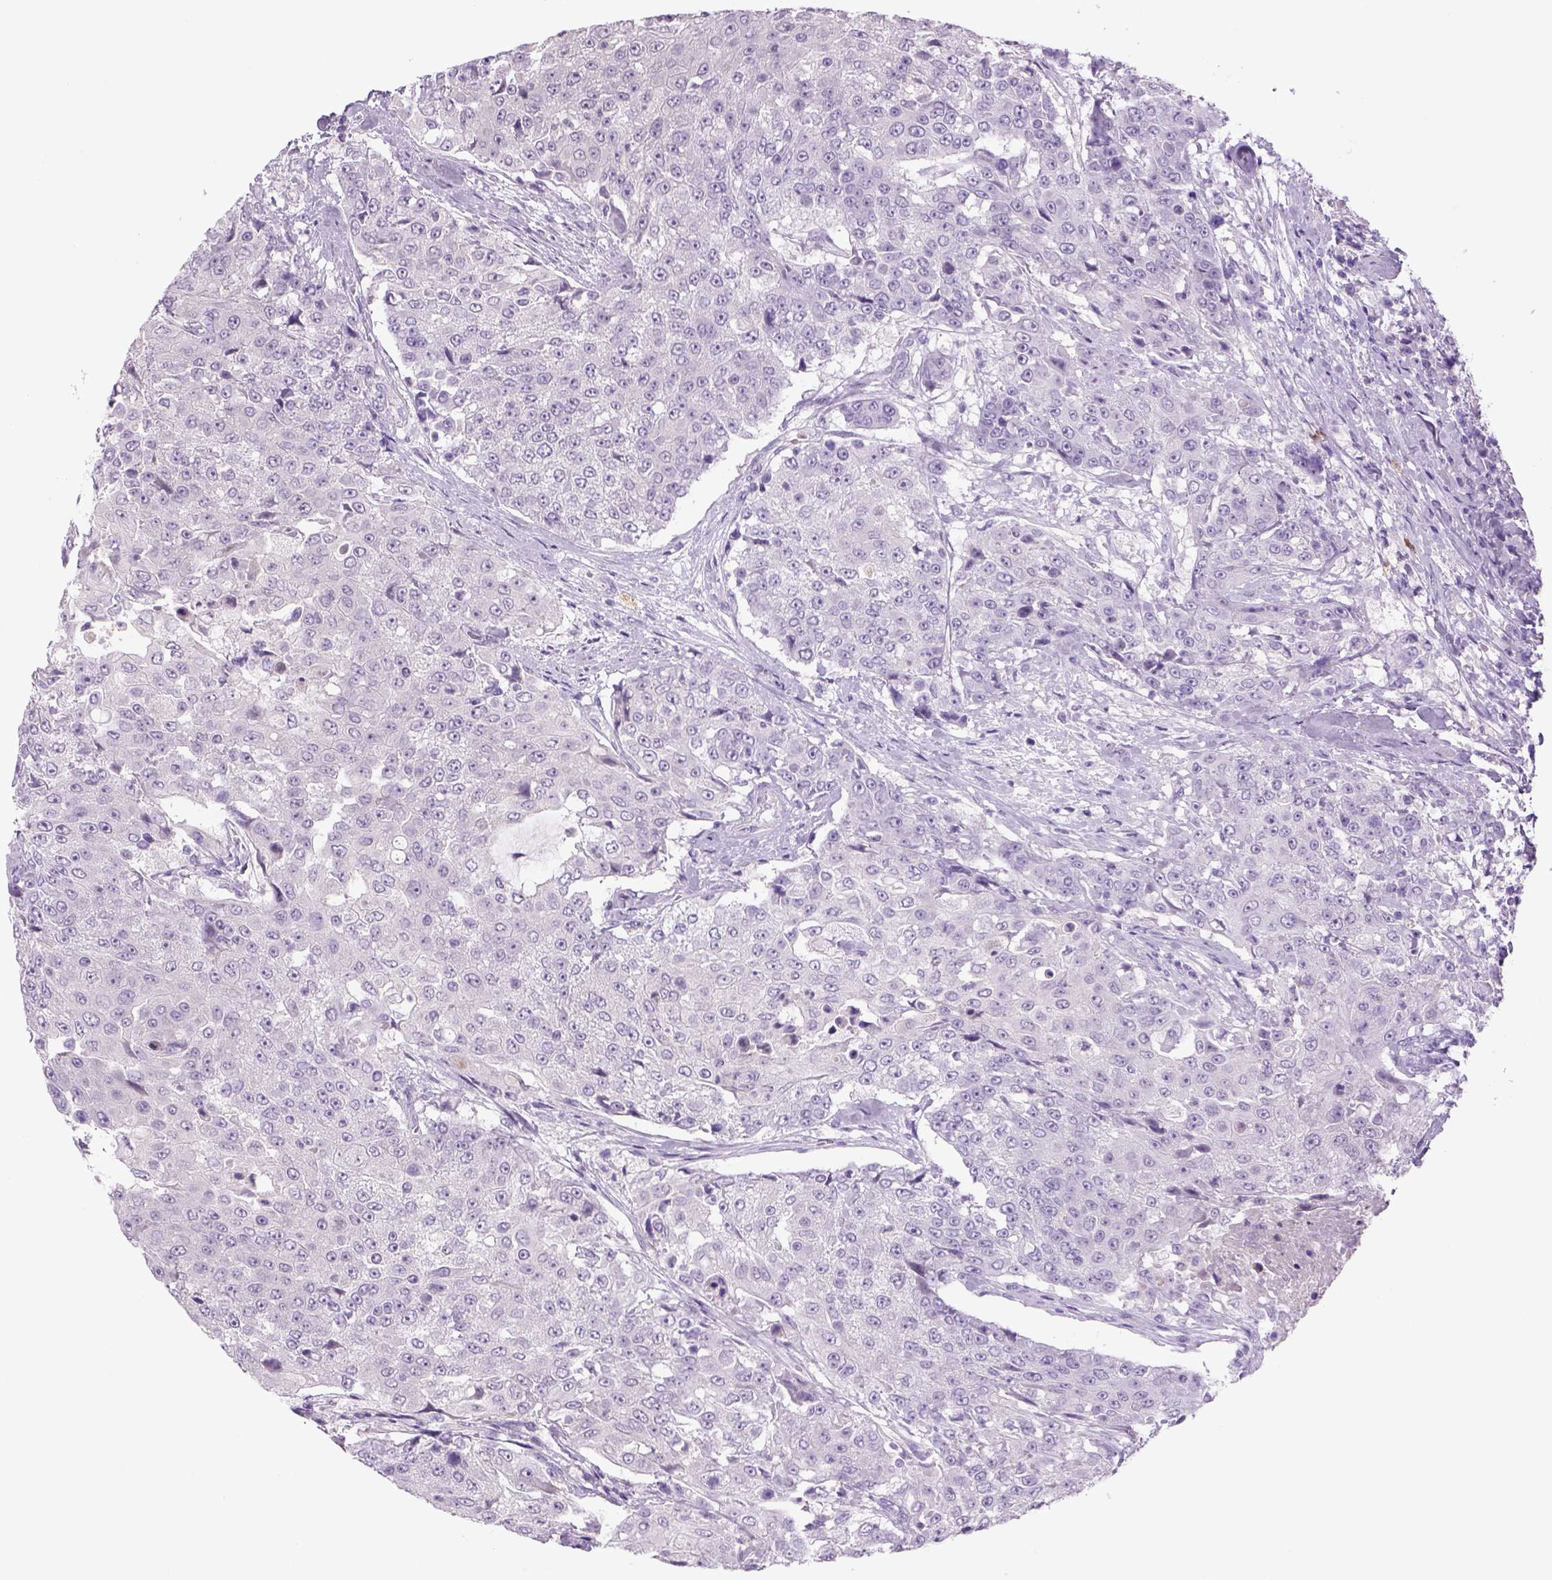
{"staining": {"intensity": "negative", "quantity": "none", "location": "none"}, "tissue": "urothelial cancer", "cell_type": "Tumor cells", "image_type": "cancer", "snomed": [{"axis": "morphology", "description": "Urothelial carcinoma, High grade"}, {"axis": "topography", "description": "Urinary bladder"}], "caption": "IHC of human urothelial cancer displays no positivity in tumor cells.", "gene": "DBH", "patient": {"sex": "female", "age": 63}}